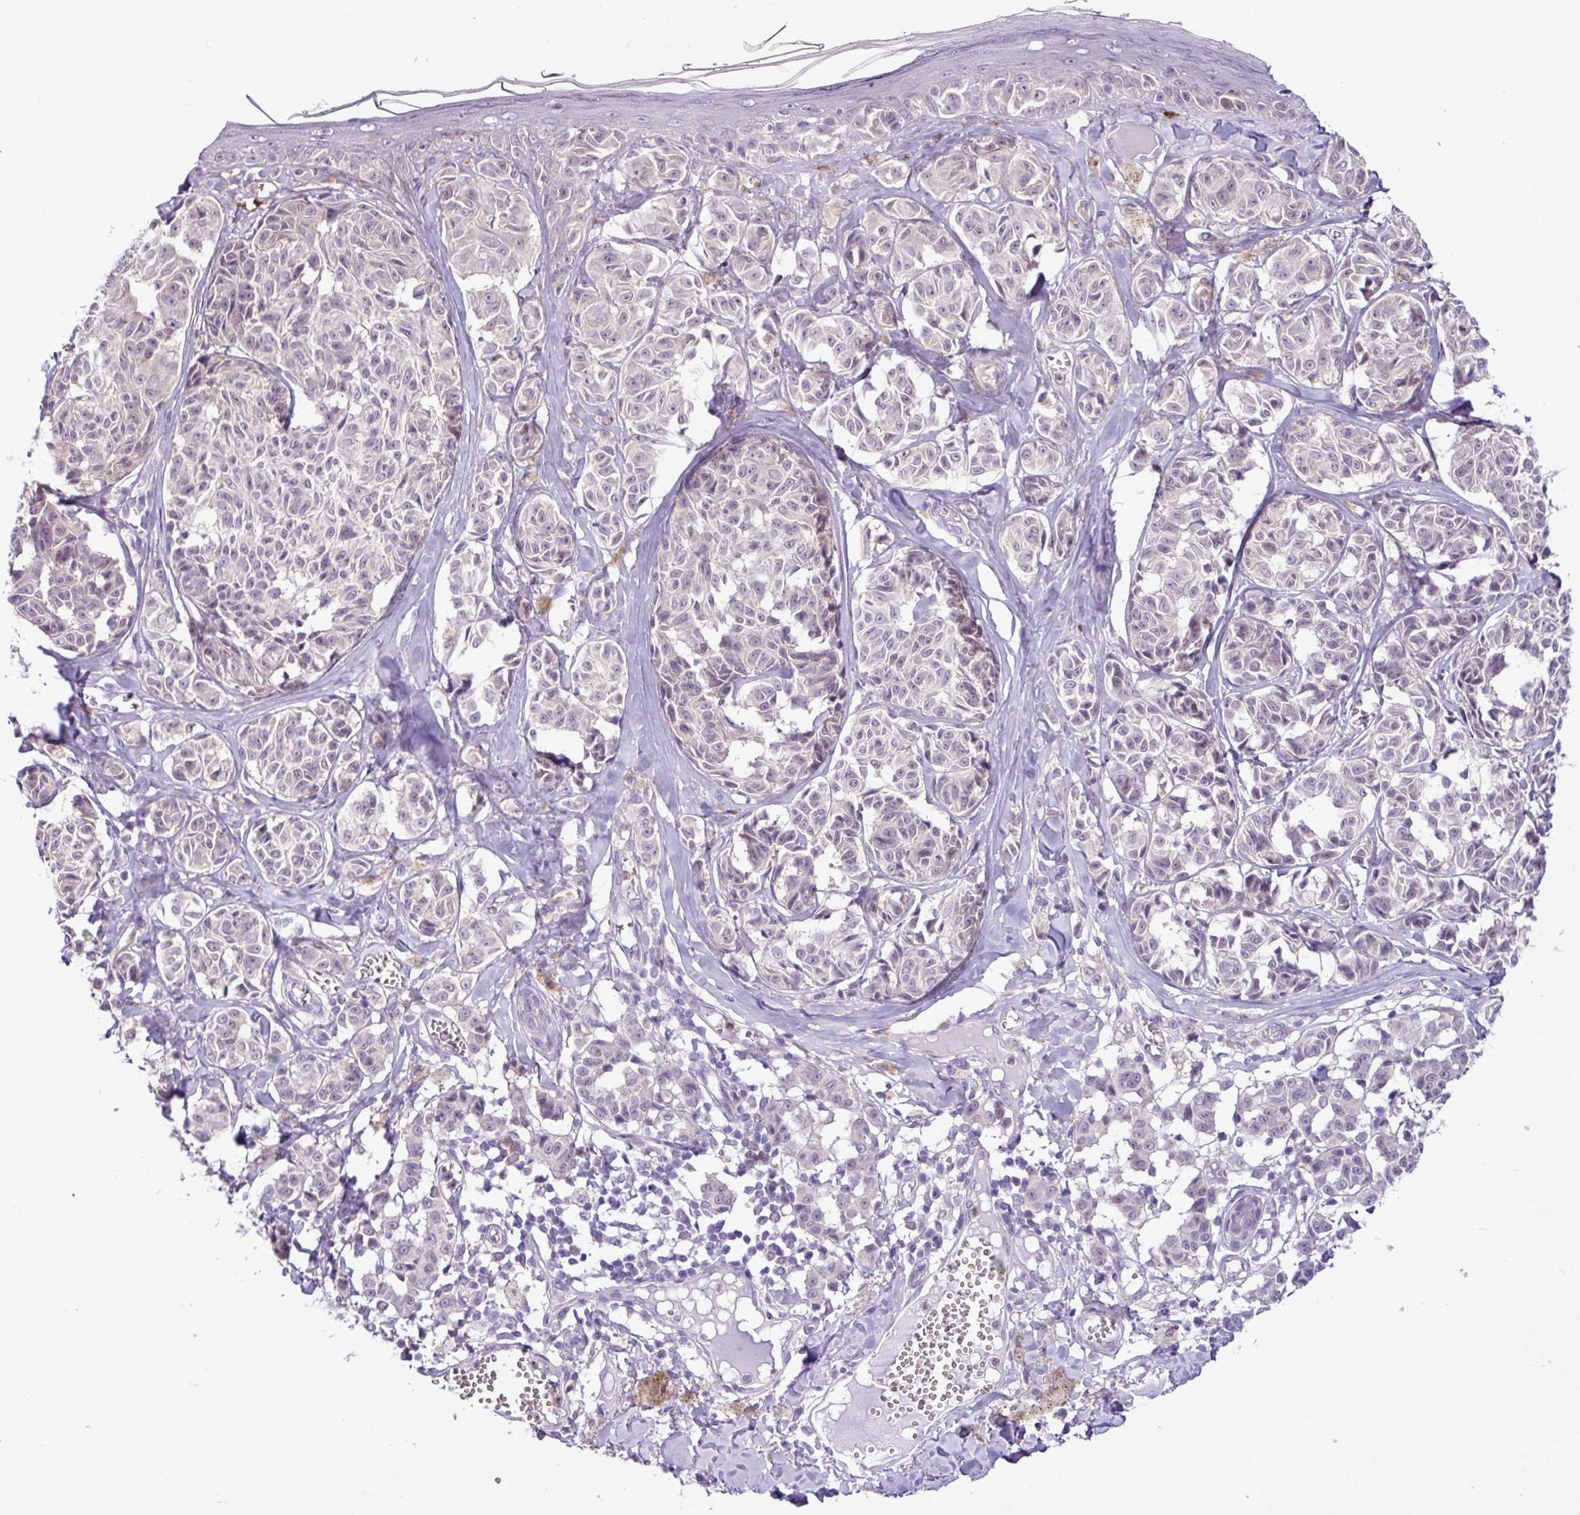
{"staining": {"intensity": "negative", "quantity": "none", "location": "none"}, "tissue": "melanoma", "cell_type": "Tumor cells", "image_type": "cancer", "snomed": [{"axis": "morphology", "description": "Malignant melanoma, NOS"}, {"axis": "topography", "description": "Skin"}], "caption": "Tumor cells show no significant staining in melanoma.", "gene": "TONSL", "patient": {"sex": "female", "age": 43}}